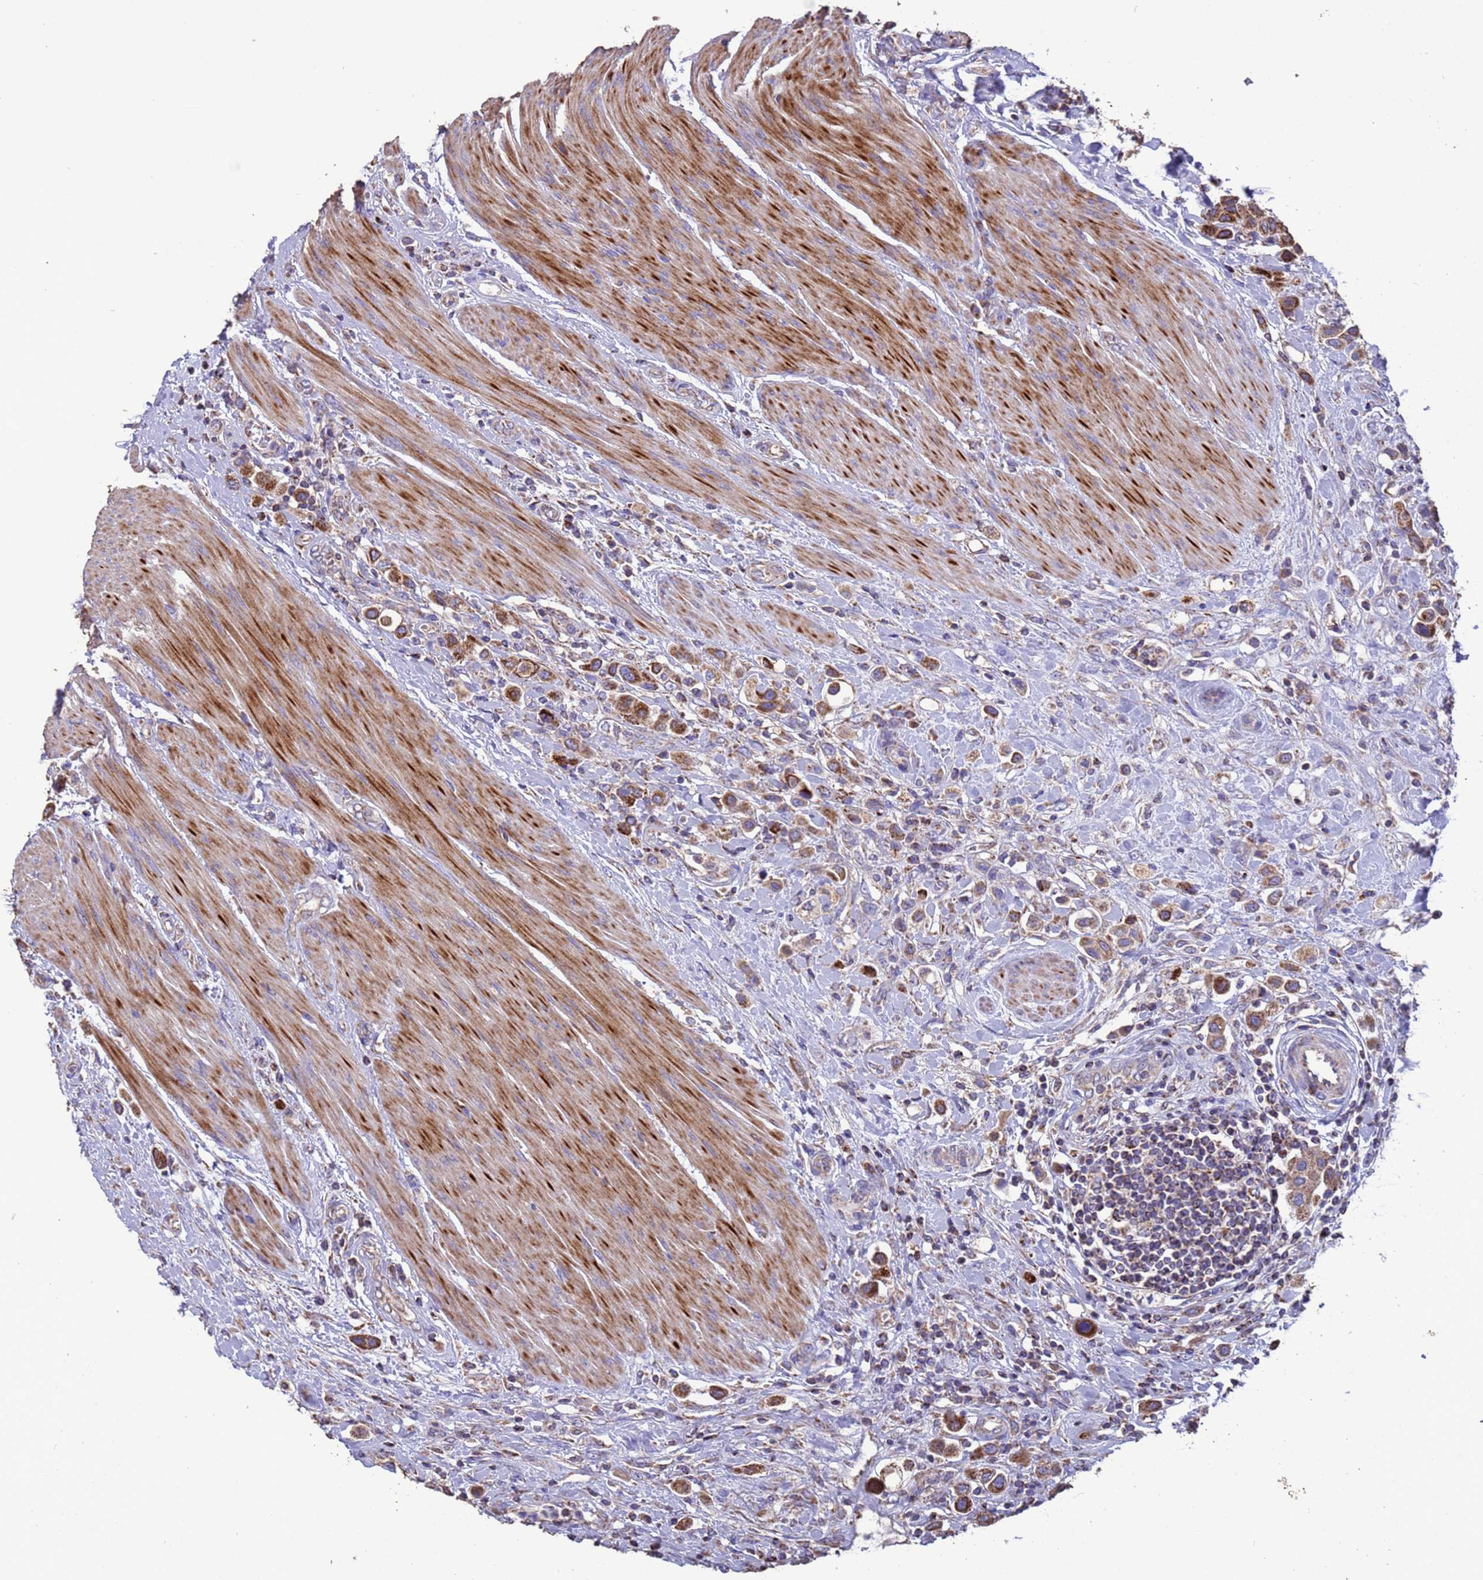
{"staining": {"intensity": "moderate", "quantity": ">75%", "location": "cytoplasmic/membranous"}, "tissue": "urothelial cancer", "cell_type": "Tumor cells", "image_type": "cancer", "snomed": [{"axis": "morphology", "description": "Urothelial carcinoma, High grade"}, {"axis": "topography", "description": "Urinary bladder"}], "caption": "High-grade urothelial carcinoma tissue reveals moderate cytoplasmic/membranous positivity in approximately >75% of tumor cells", "gene": "ZNFX1", "patient": {"sex": "male", "age": 50}}